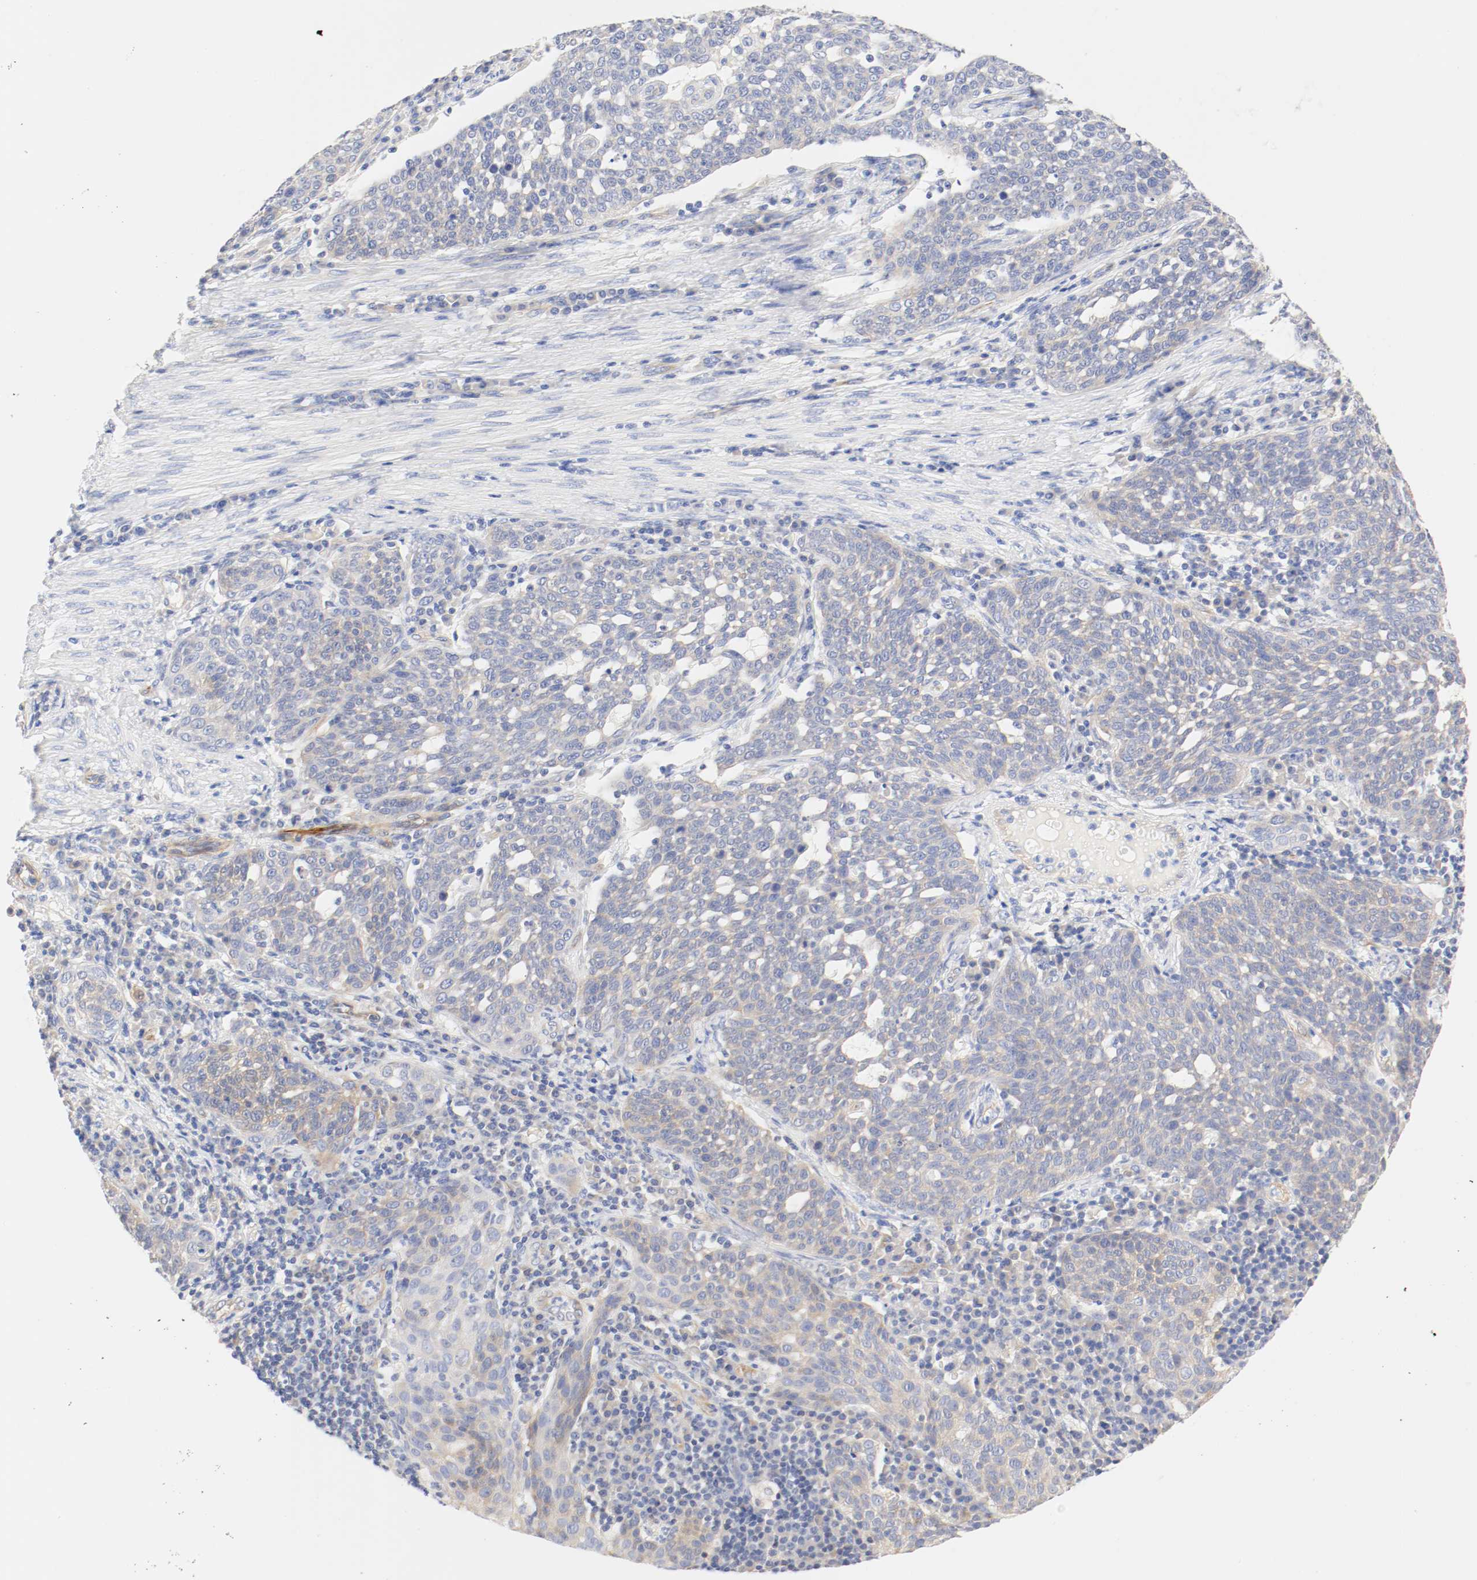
{"staining": {"intensity": "moderate", "quantity": "<25%", "location": "cytoplasmic/membranous"}, "tissue": "cervical cancer", "cell_type": "Tumor cells", "image_type": "cancer", "snomed": [{"axis": "morphology", "description": "Squamous cell carcinoma, NOS"}, {"axis": "topography", "description": "Cervix"}], "caption": "Brown immunohistochemical staining in cervical cancer displays moderate cytoplasmic/membranous positivity in approximately <25% of tumor cells.", "gene": "GIT1", "patient": {"sex": "female", "age": 34}}